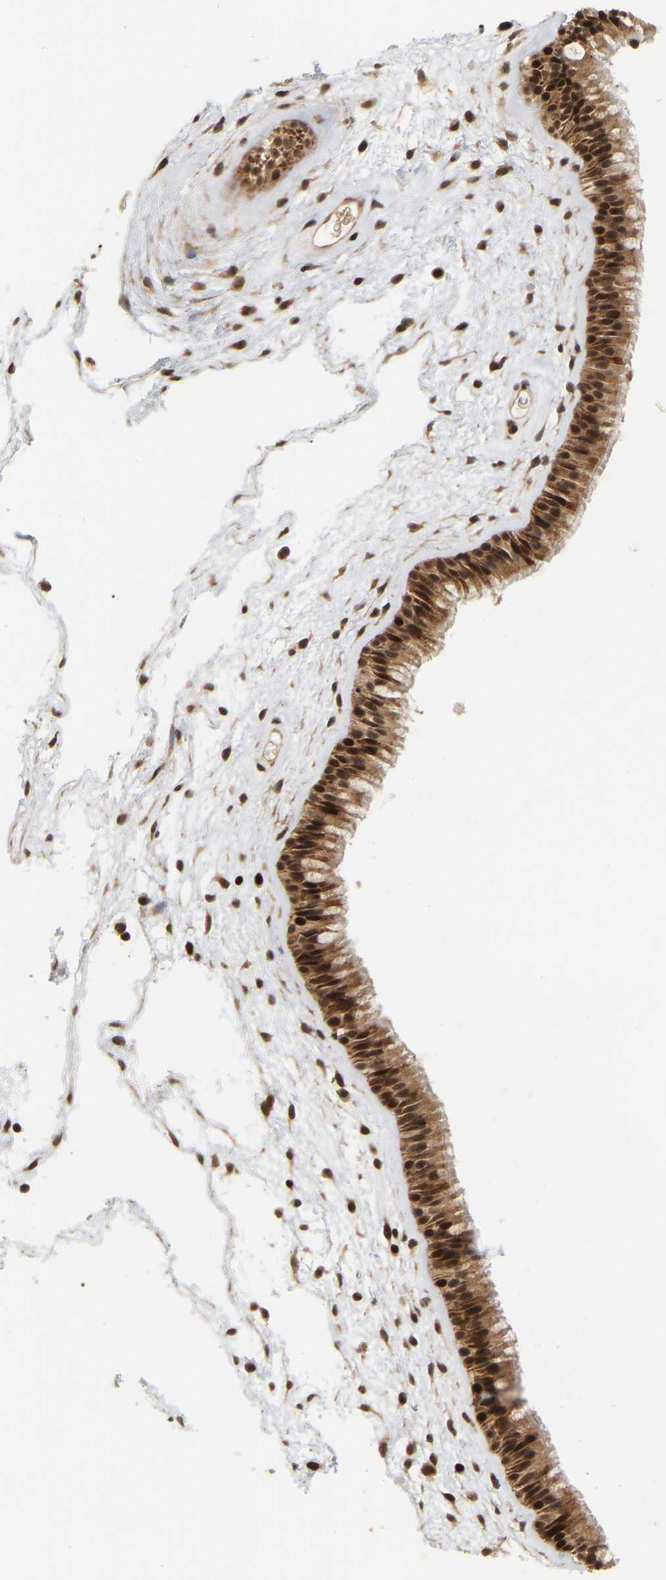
{"staining": {"intensity": "strong", "quantity": ">75%", "location": "cytoplasmic/membranous,nuclear"}, "tissue": "nasopharynx", "cell_type": "Respiratory epithelial cells", "image_type": "normal", "snomed": [{"axis": "morphology", "description": "Normal tissue, NOS"}, {"axis": "morphology", "description": "Inflammation, NOS"}, {"axis": "topography", "description": "Nasopharynx"}], "caption": "IHC histopathology image of benign nasopharynx stained for a protein (brown), which displays high levels of strong cytoplasmic/membranous,nuclear staining in about >75% of respiratory epithelial cells.", "gene": "NFE2L2", "patient": {"sex": "male", "age": 48}}